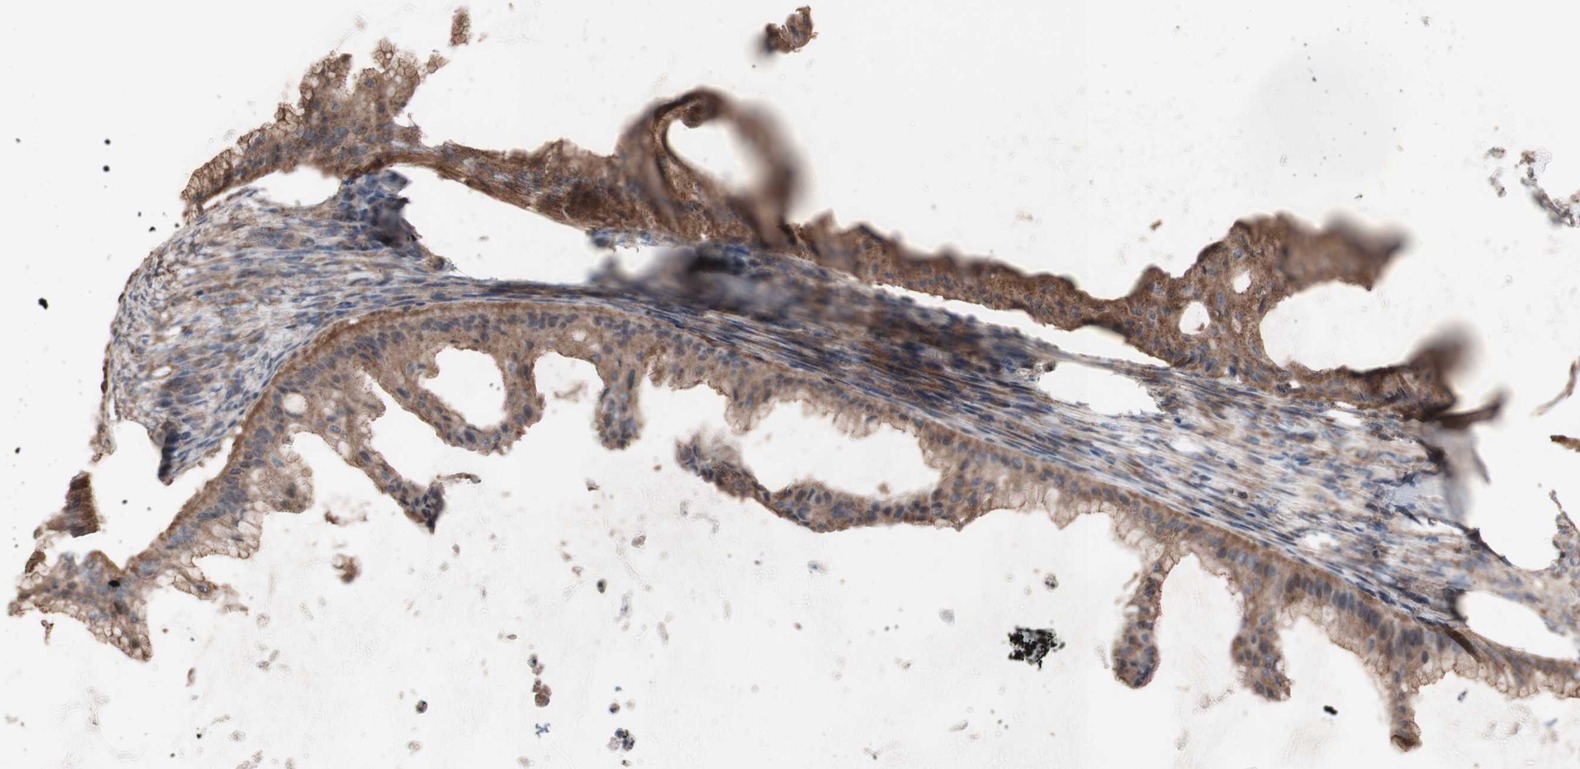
{"staining": {"intensity": "moderate", "quantity": ">75%", "location": "cytoplasmic/membranous"}, "tissue": "ovarian cancer", "cell_type": "Tumor cells", "image_type": "cancer", "snomed": [{"axis": "morphology", "description": "Cystadenocarcinoma, mucinous, NOS"}, {"axis": "topography", "description": "Ovary"}], "caption": "IHC photomicrograph of neoplastic tissue: ovarian mucinous cystadenocarcinoma stained using IHC exhibits medium levels of moderate protein expression localized specifically in the cytoplasmic/membranous of tumor cells, appearing as a cytoplasmic/membranous brown color.", "gene": "COPB1", "patient": {"sex": "female", "age": 61}}